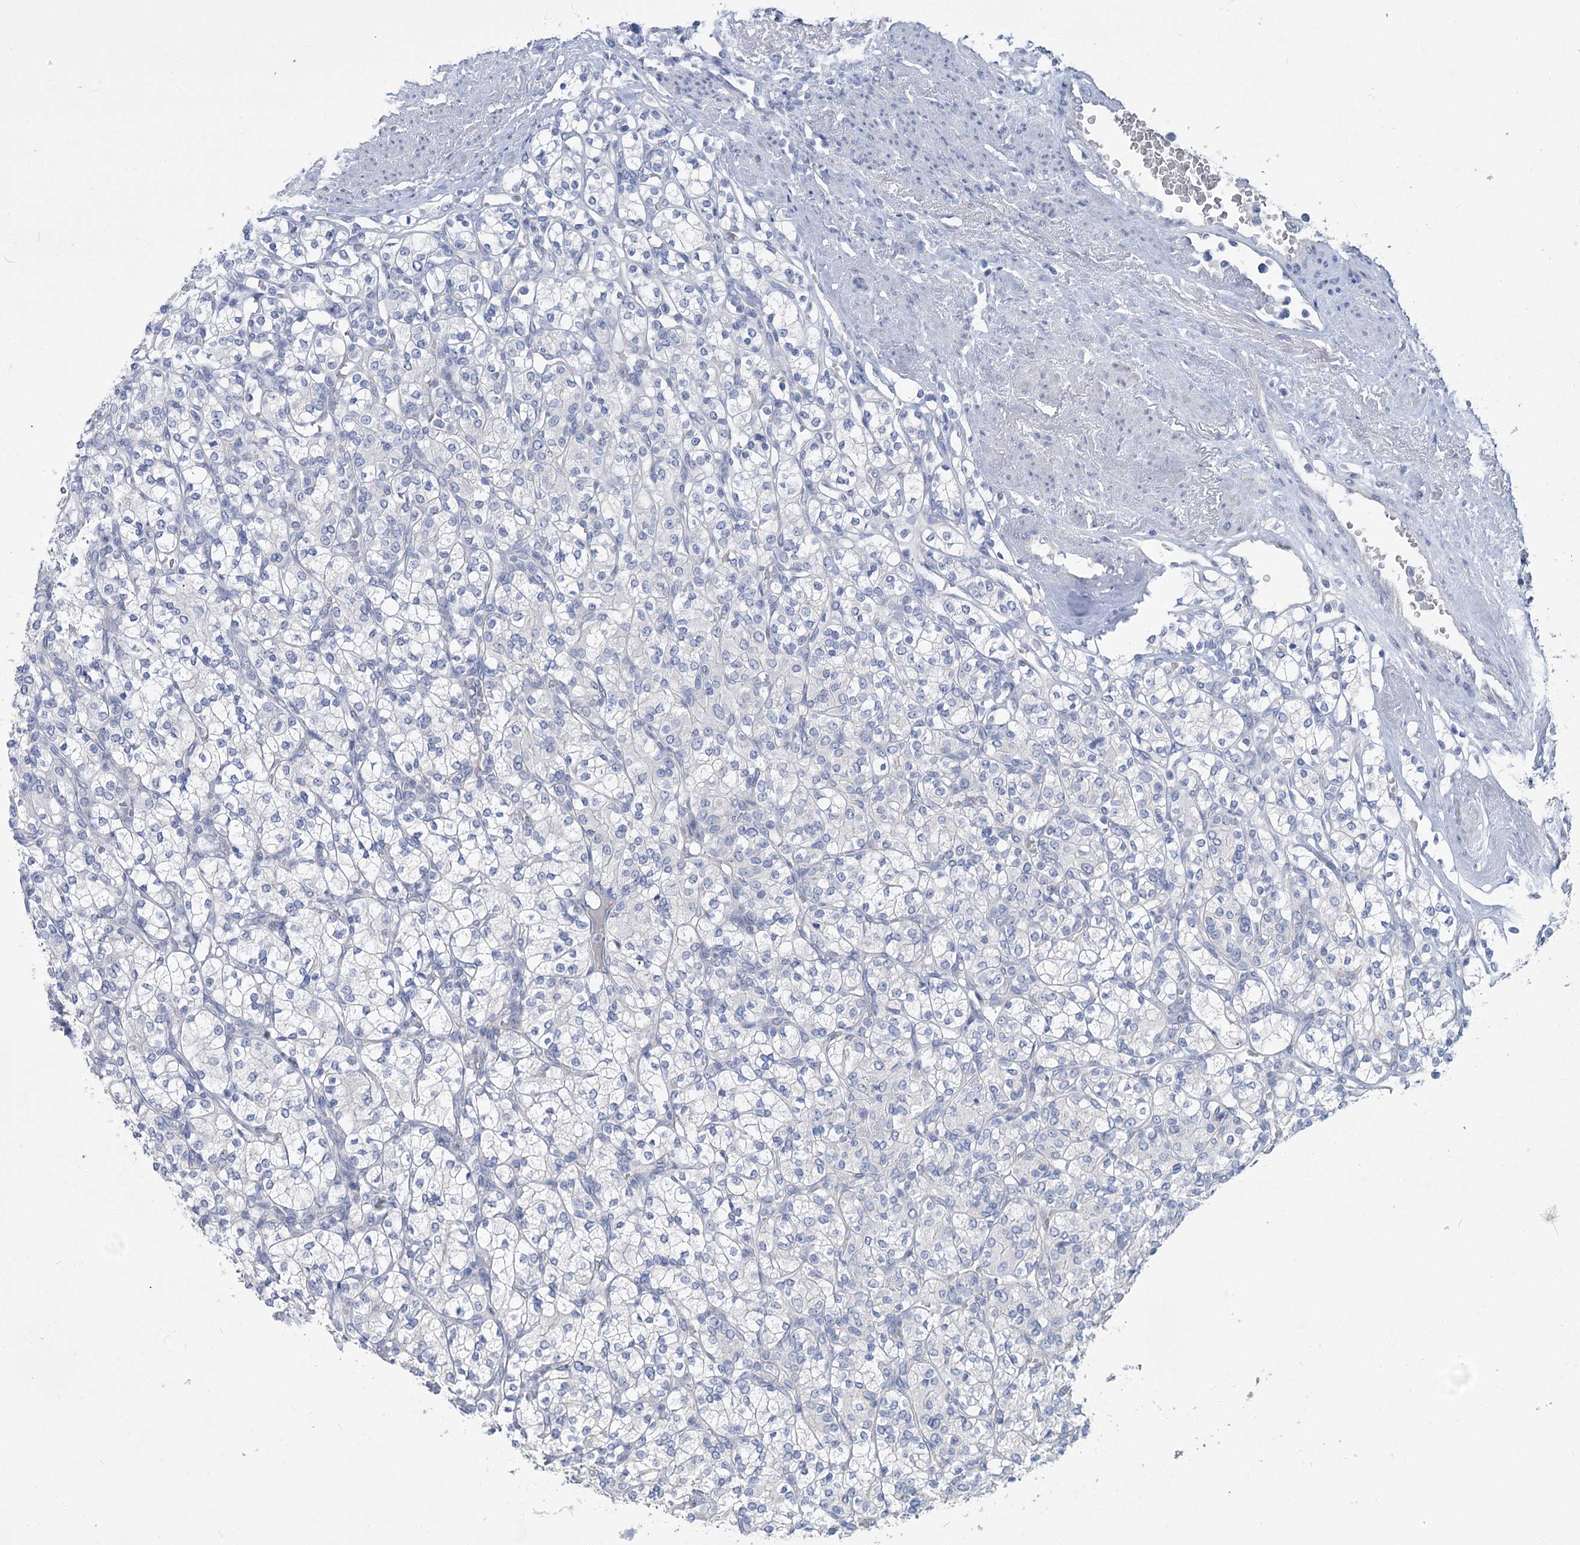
{"staining": {"intensity": "negative", "quantity": "none", "location": "none"}, "tissue": "renal cancer", "cell_type": "Tumor cells", "image_type": "cancer", "snomed": [{"axis": "morphology", "description": "Adenocarcinoma, NOS"}, {"axis": "topography", "description": "Kidney"}], "caption": "Tumor cells show no significant protein expression in renal adenocarcinoma.", "gene": "SLC9A3", "patient": {"sex": "male", "age": 77}}